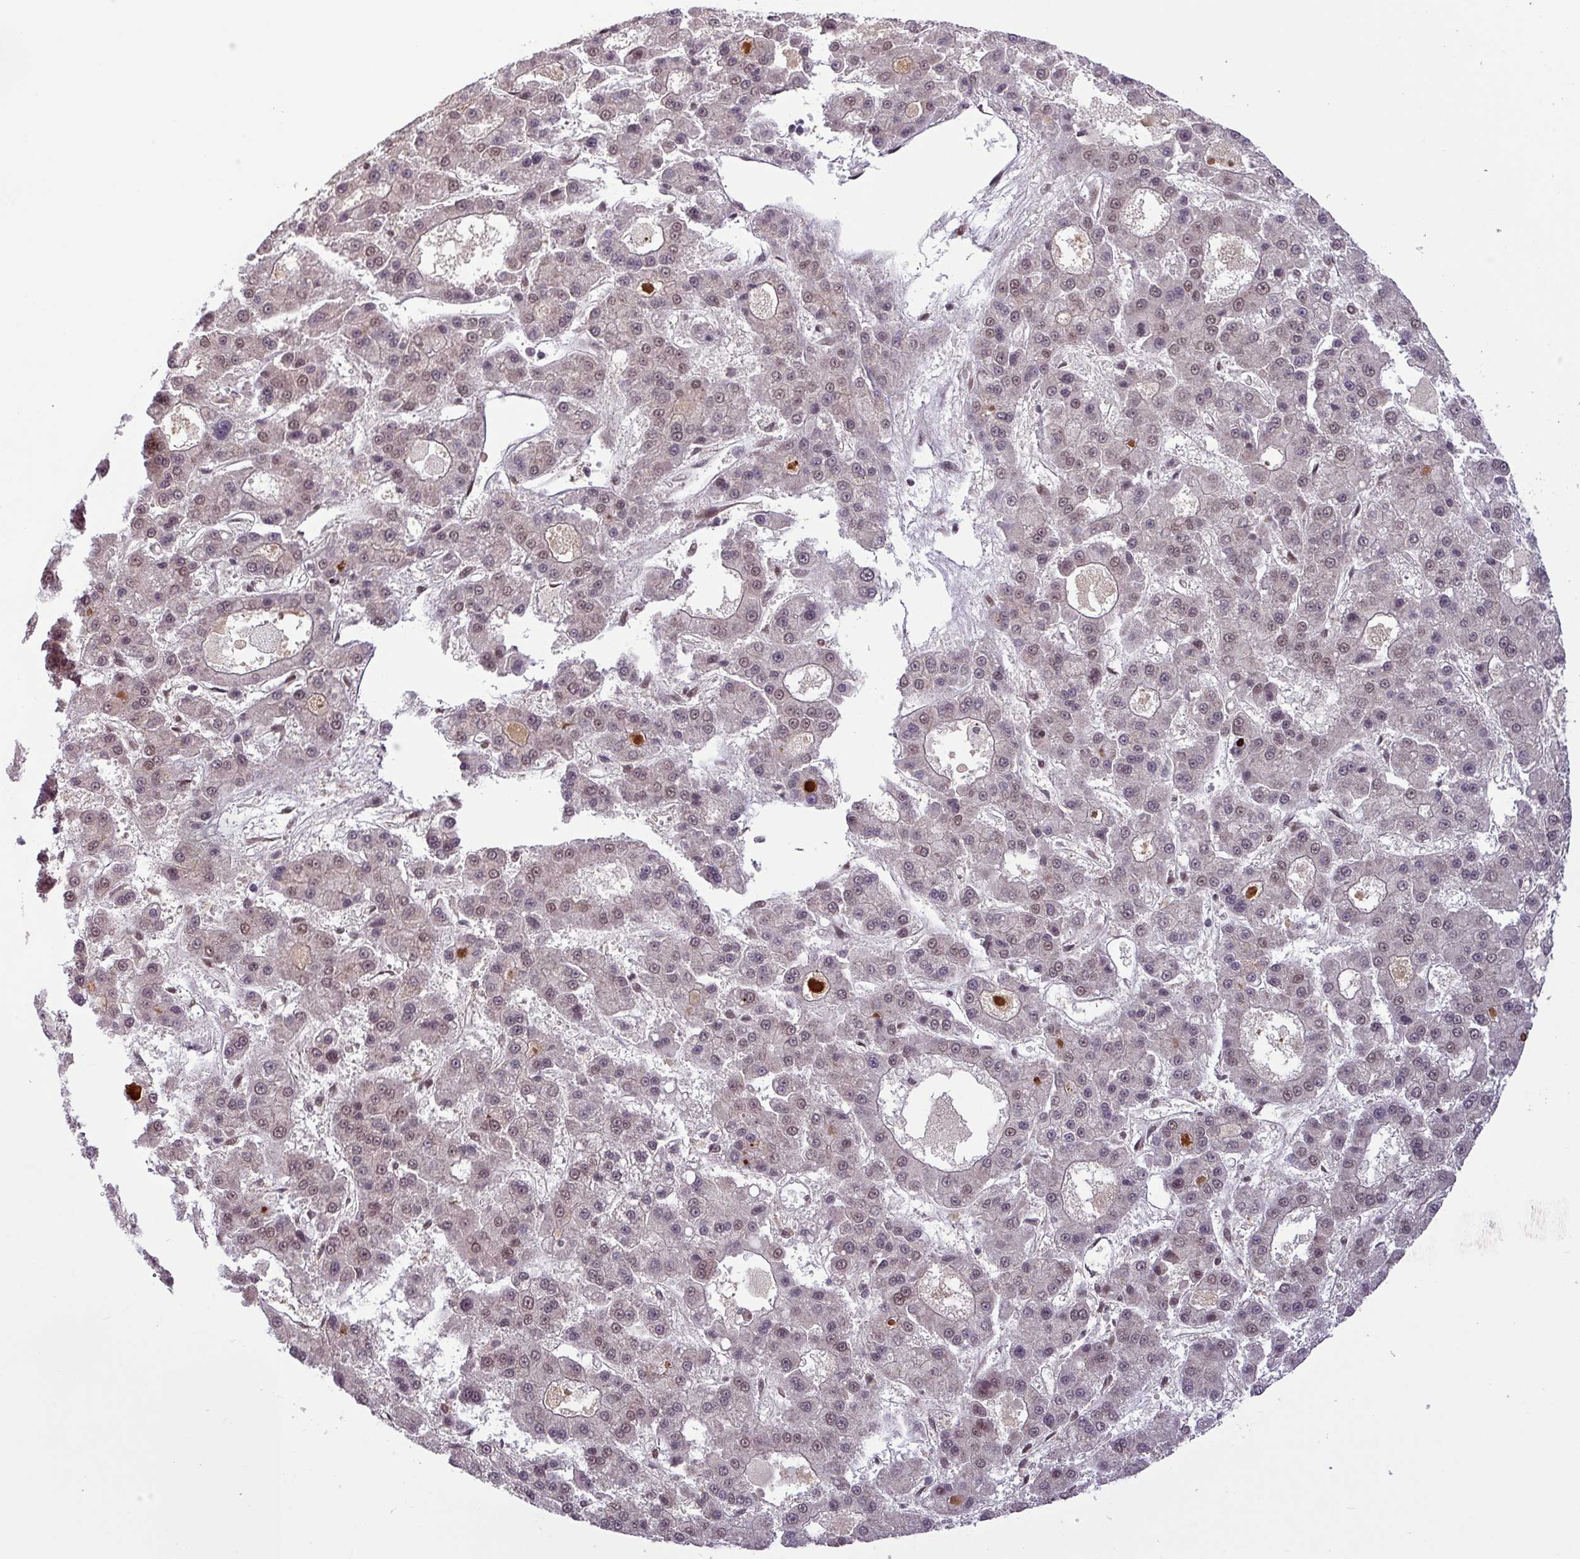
{"staining": {"intensity": "moderate", "quantity": "25%-75%", "location": "nuclear"}, "tissue": "liver cancer", "cell_type": "Tumor cells", "image_type": "cancer", "snomed": [{"axis": "morphology", "description": "Carcinoma, Hepatocellular, NOS"}, {"axis": "topography", "description": "Liver"}], "caption": "Brown immunohistochemical staining in human liver hepatocellular carcinoma displays moderate nuclear expression in about 25%-75% of tumor cells.", "gene": "SRSF2", "patient": {"sex": "male", "age": 70}}